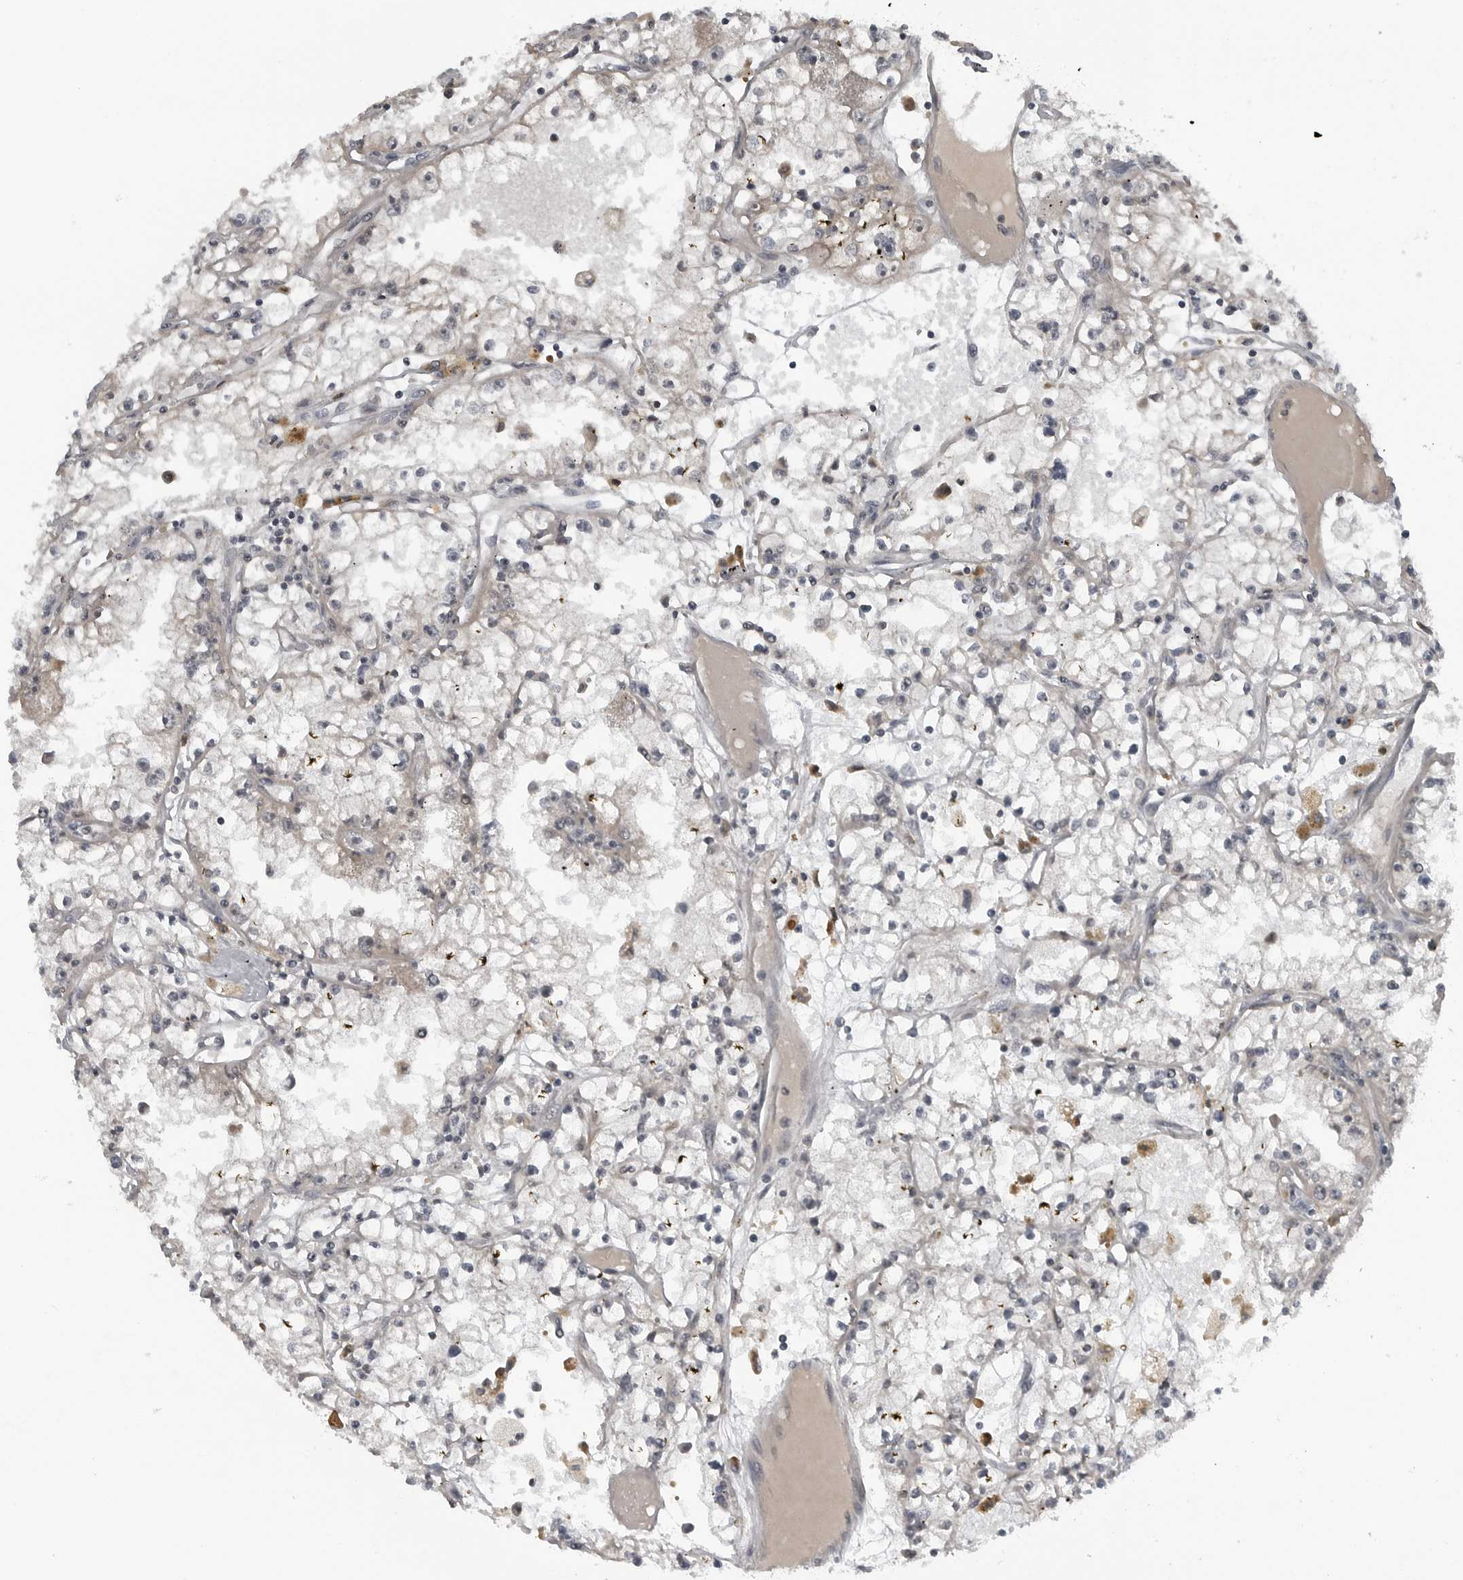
{"staining": {"intensity": "negative", "quantity": "none", "location": "none"}, "tissue": "renal cancer", "cell_type": "Tumor cells", "image_type": "cancer", "snomed": [{"axis": "morphology", "description": "Adenocarcinoma, NOS"}, {"axis": "topography", "description": "Kidney"}], "caption": "A histopathology image of renal adenocarcinoma stained for a protein exhibits no brown staining in tumor cells.", "gene": "GAK", "patient": {"sex": "male", "age": 56}}